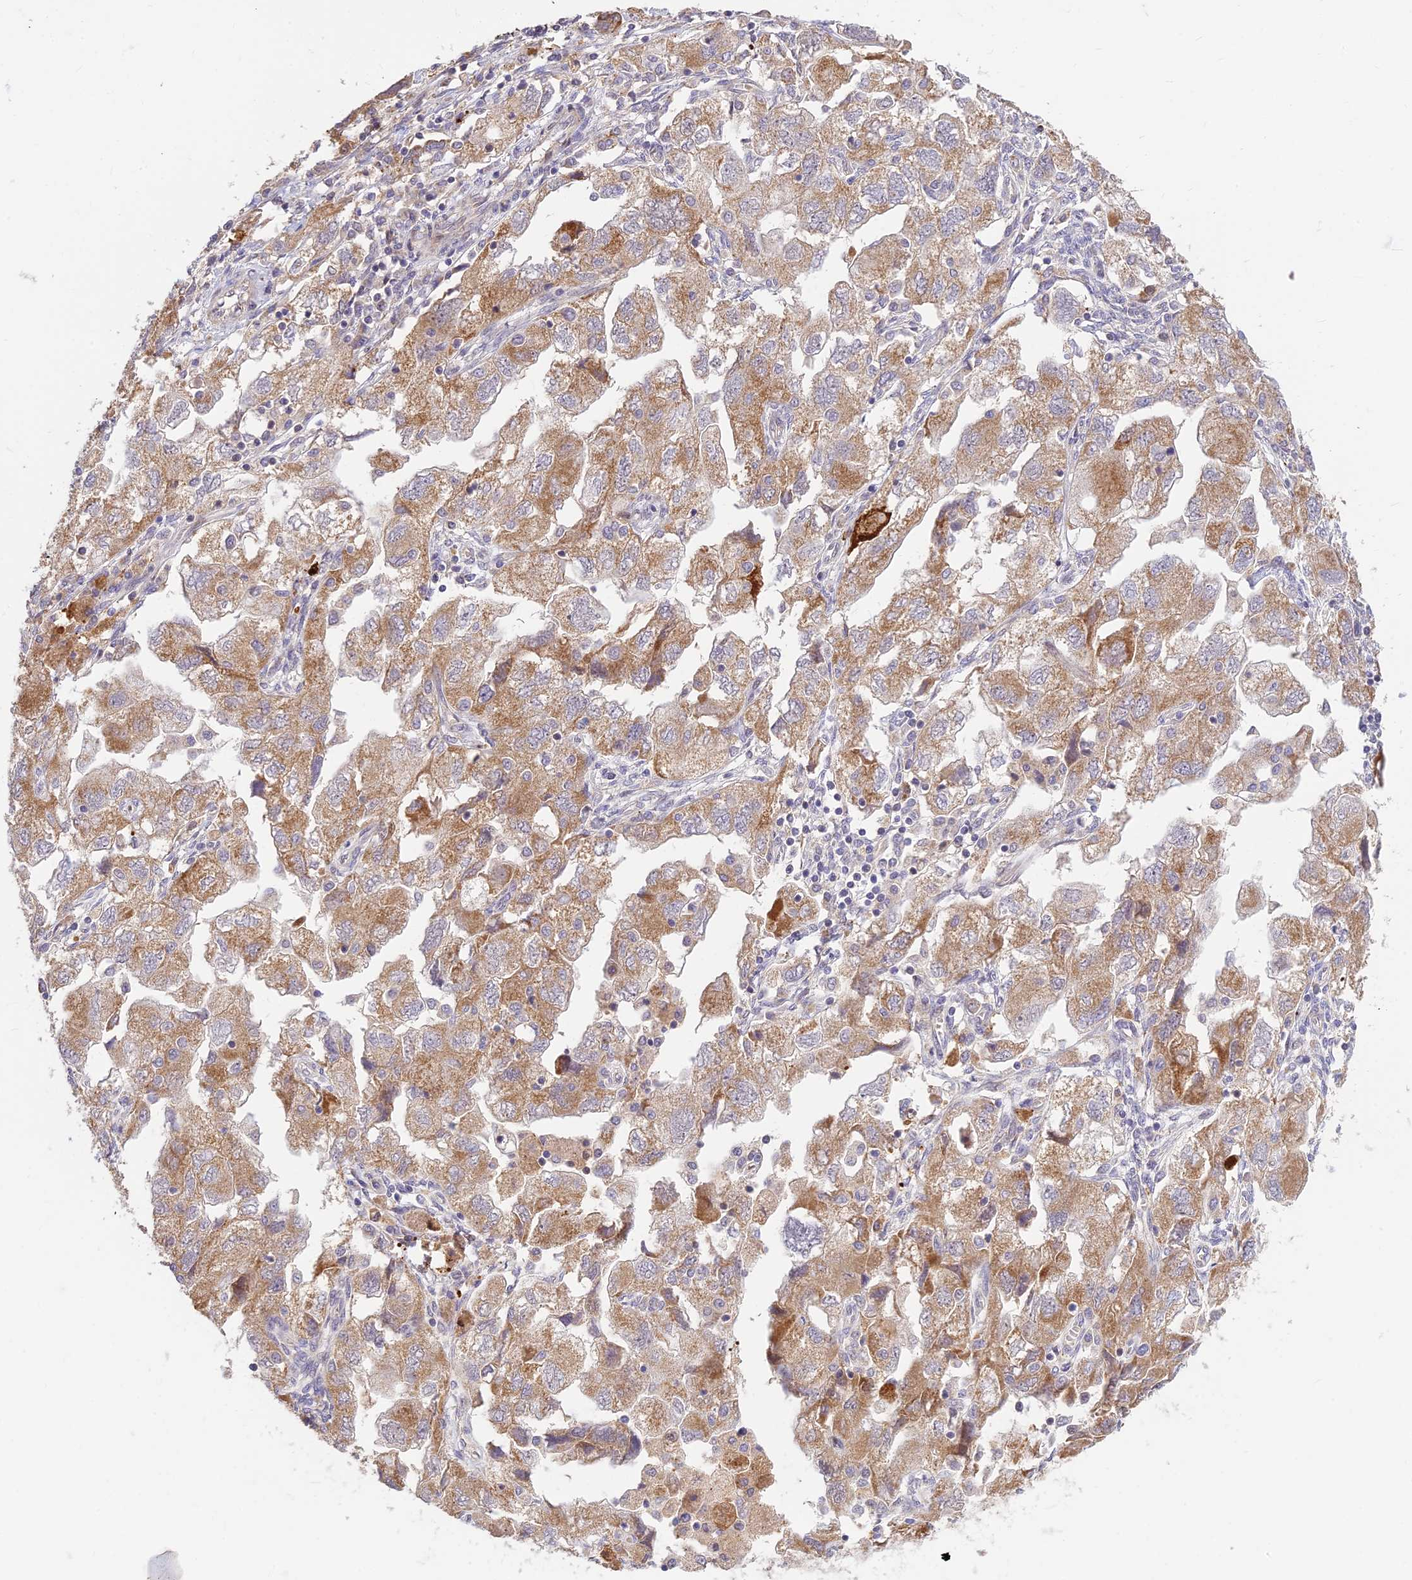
{"staining": {"intensity": "moderate", "quantity": ">75%", "location": "cytoplasmic/membranous"}, "tissue": "ovarian cancer", "cell_type": "Tumor cells", "image_type": "cancer", "snomed": [{"axis": "morphology", "description": "Carcinoma, NOS"}, {"axis": "morphology", "description": "Cystadenocarcinoma, serous, NOS"}, {"axis": "topography", "description": "Ovary"}], "caption": "The histopathology image displays immunohistochemical staining of carcinoma (ovarian). There is moderate cytoplasmic/membranous positivity is appreciated in about >75% of tumor cells.", "gene": "ASPDH", "patient": {"sex": "female", "age": 69}}